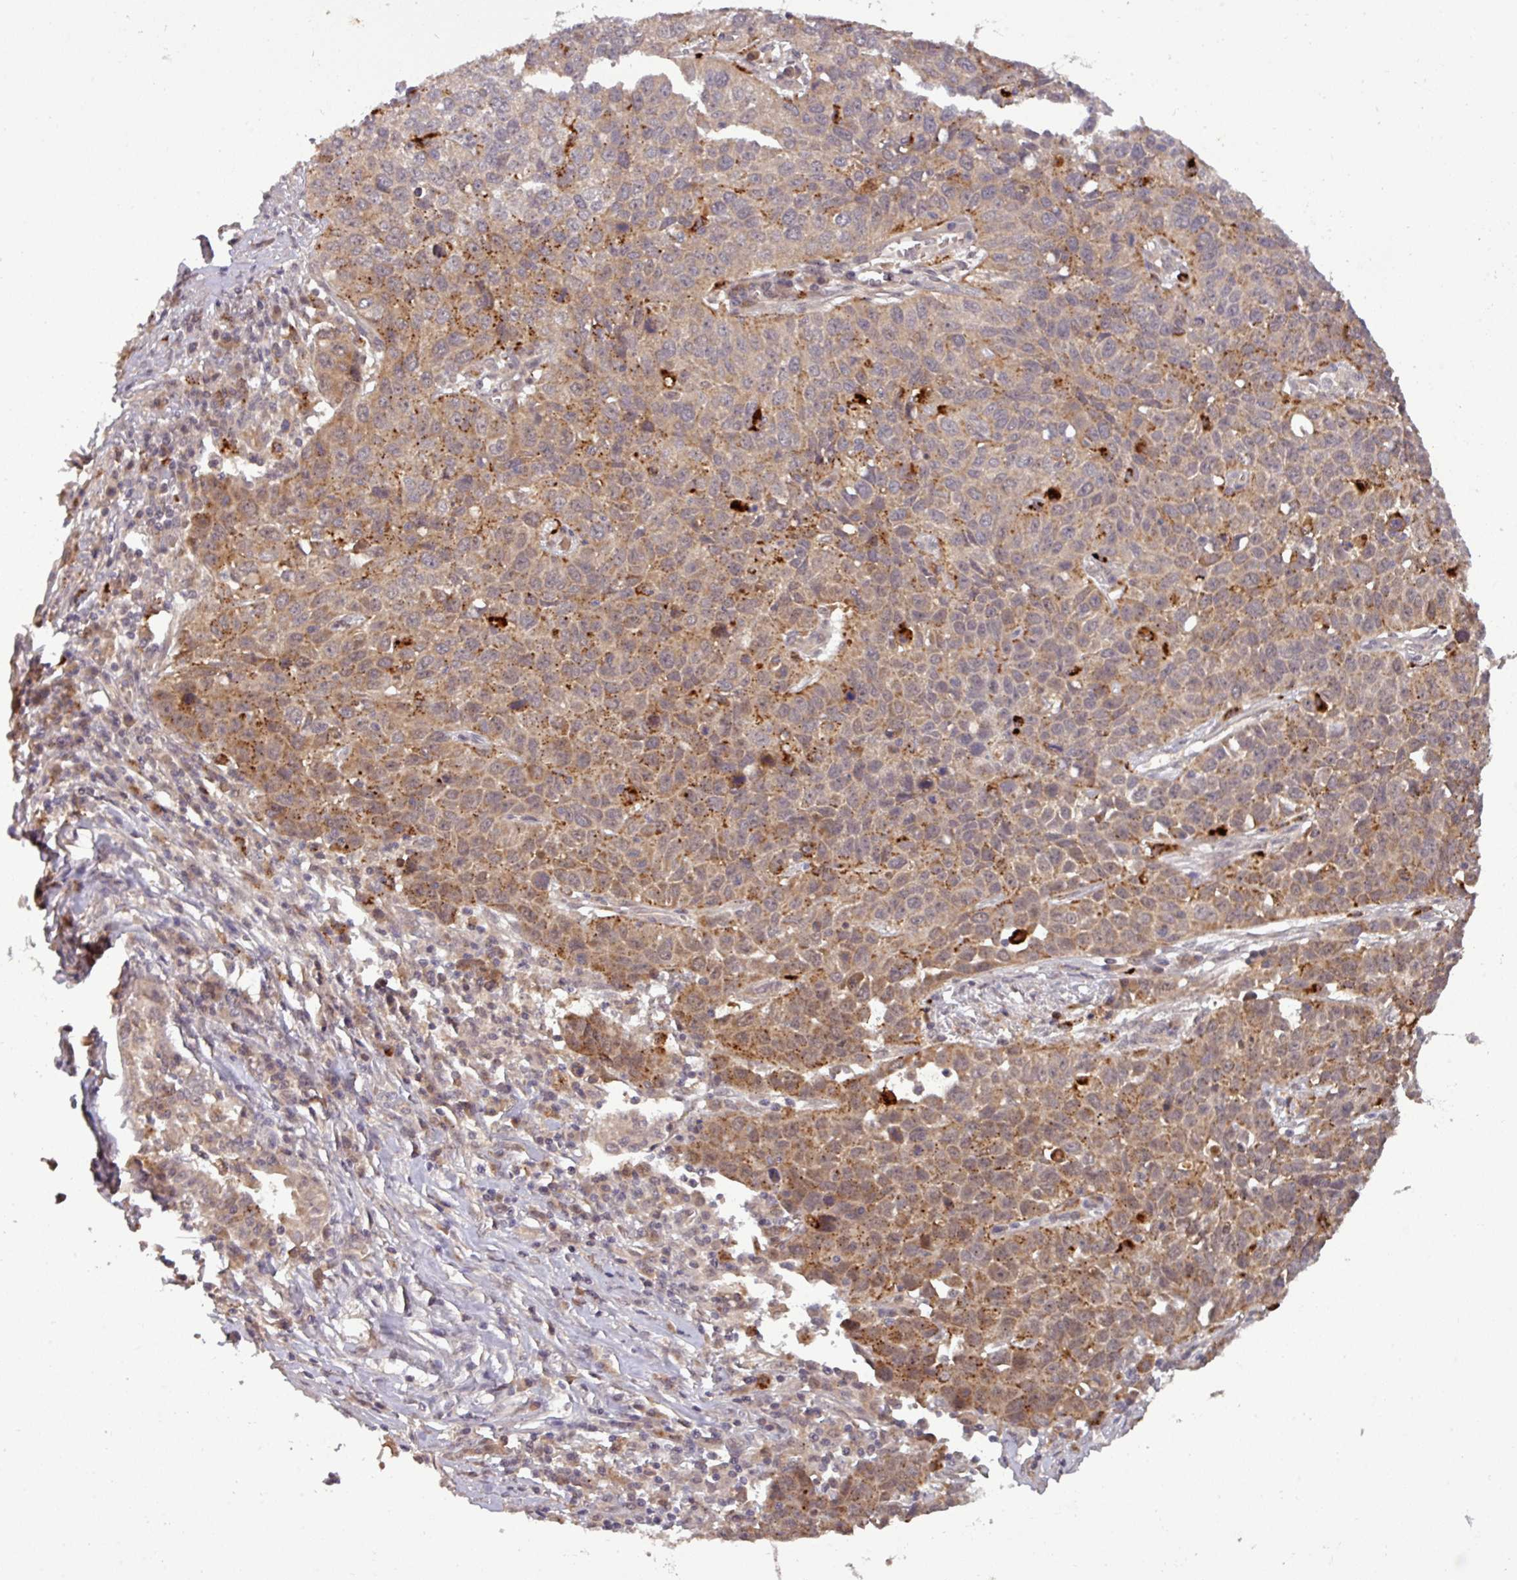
{"staining": {"intensity": "moderate", "quantity": "25%-75%", "location": "cytoplasmic/membranous"}, "tissue": "lung cancer", "cell_type": "Tumor cells", "image_type": "cancer", "snomed": [{"axis": "morphology", "description": "Squamous cell carcinoma, NOS"}, {"axis": "topography", "description": "Lung"}], "caption": "Immunohistochemical staining of human lung cancer (squamous cell carcinoma) displays medium levels of moderate cytoplasmic/membranous protein expression in about 25%-75% of tumor cells.", "gene": "PUS1", "patient": {"sex": "male", "age": 76}}